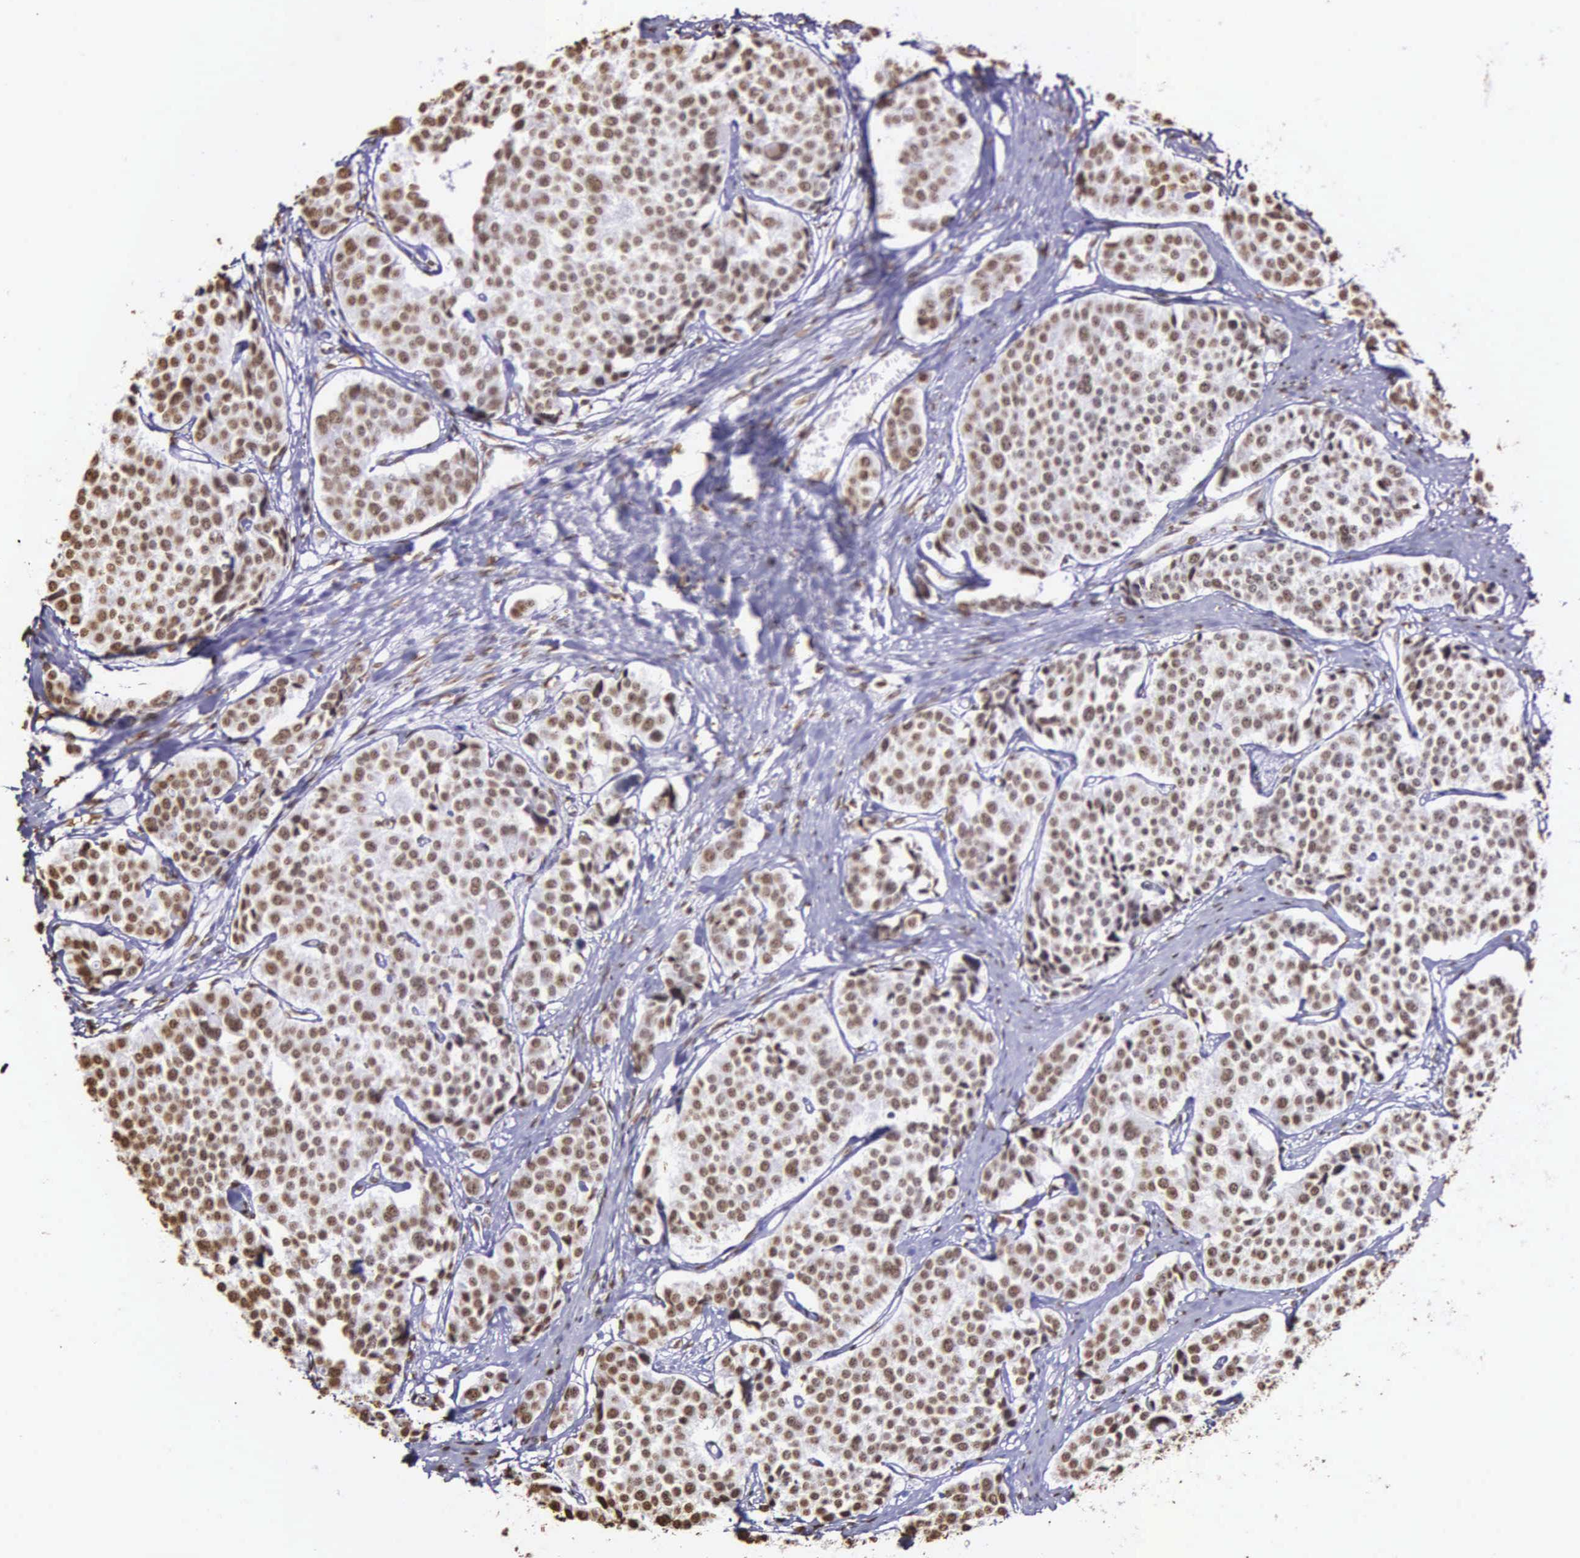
{"staining": {"intensity": "strong", "quantity": ">75%", "location": "nuclear"}, "tissue": "carcinoid", "cell_type": "Tumor cells", "image_type": "cancer", "snomed": [{"axis": "morphology", "description": "Carcinoid, malignant, NOS"}, {"axis": "topography", "description": "Small intestine"}], "caption": "High-magnification brightfield microscopy of carcinoid (malignant) stained with DAB (brown) and counterstained with hematoxylin (blue). tumor cells exhibit strong nuclear staining is present in about>75% of cells.", "gene": "H1-0", "patient": {"sex": "male", "age": 60}}